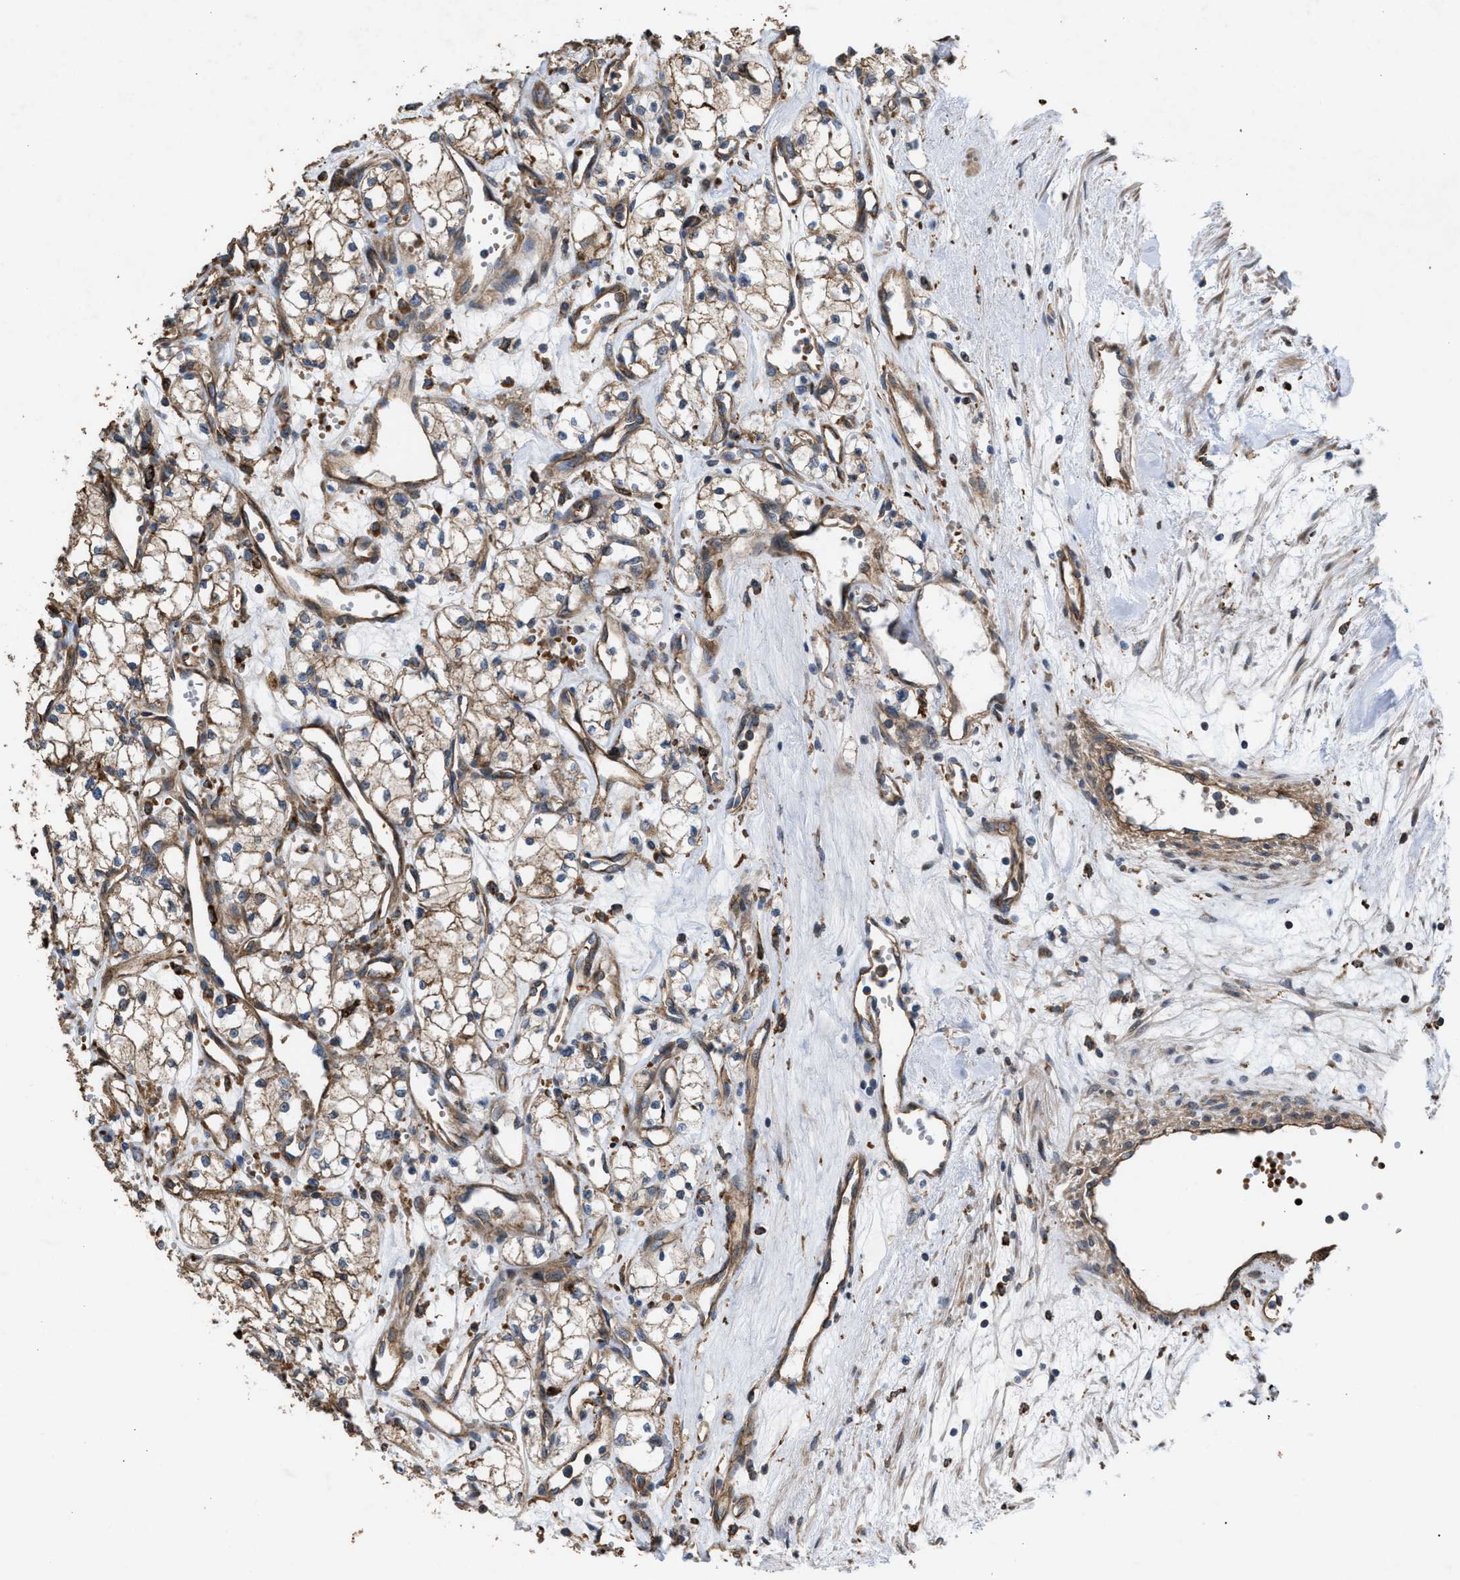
{"staining": {"intensity": "moderate", "quantity": "25%-75%", "location": "cytoplasmic/membranous"}, "tissue": "renal cancer", "cell_type": "Tumor cells", "image_type": "cancer", "snomed": [{"axis": "morphology", "description": "Adenocarcinoma, NOS"}, {"axis": "topography", "description": "Kidney"}], "caption": "Tumor cells reveal medium levels of moderate cytoplasmic/membranous staining in about 25%-75% of cells in human renal cancer (adenocarcinoma).", "gene": "GCC1", "patient": {"sex": "male", "age": 59}}